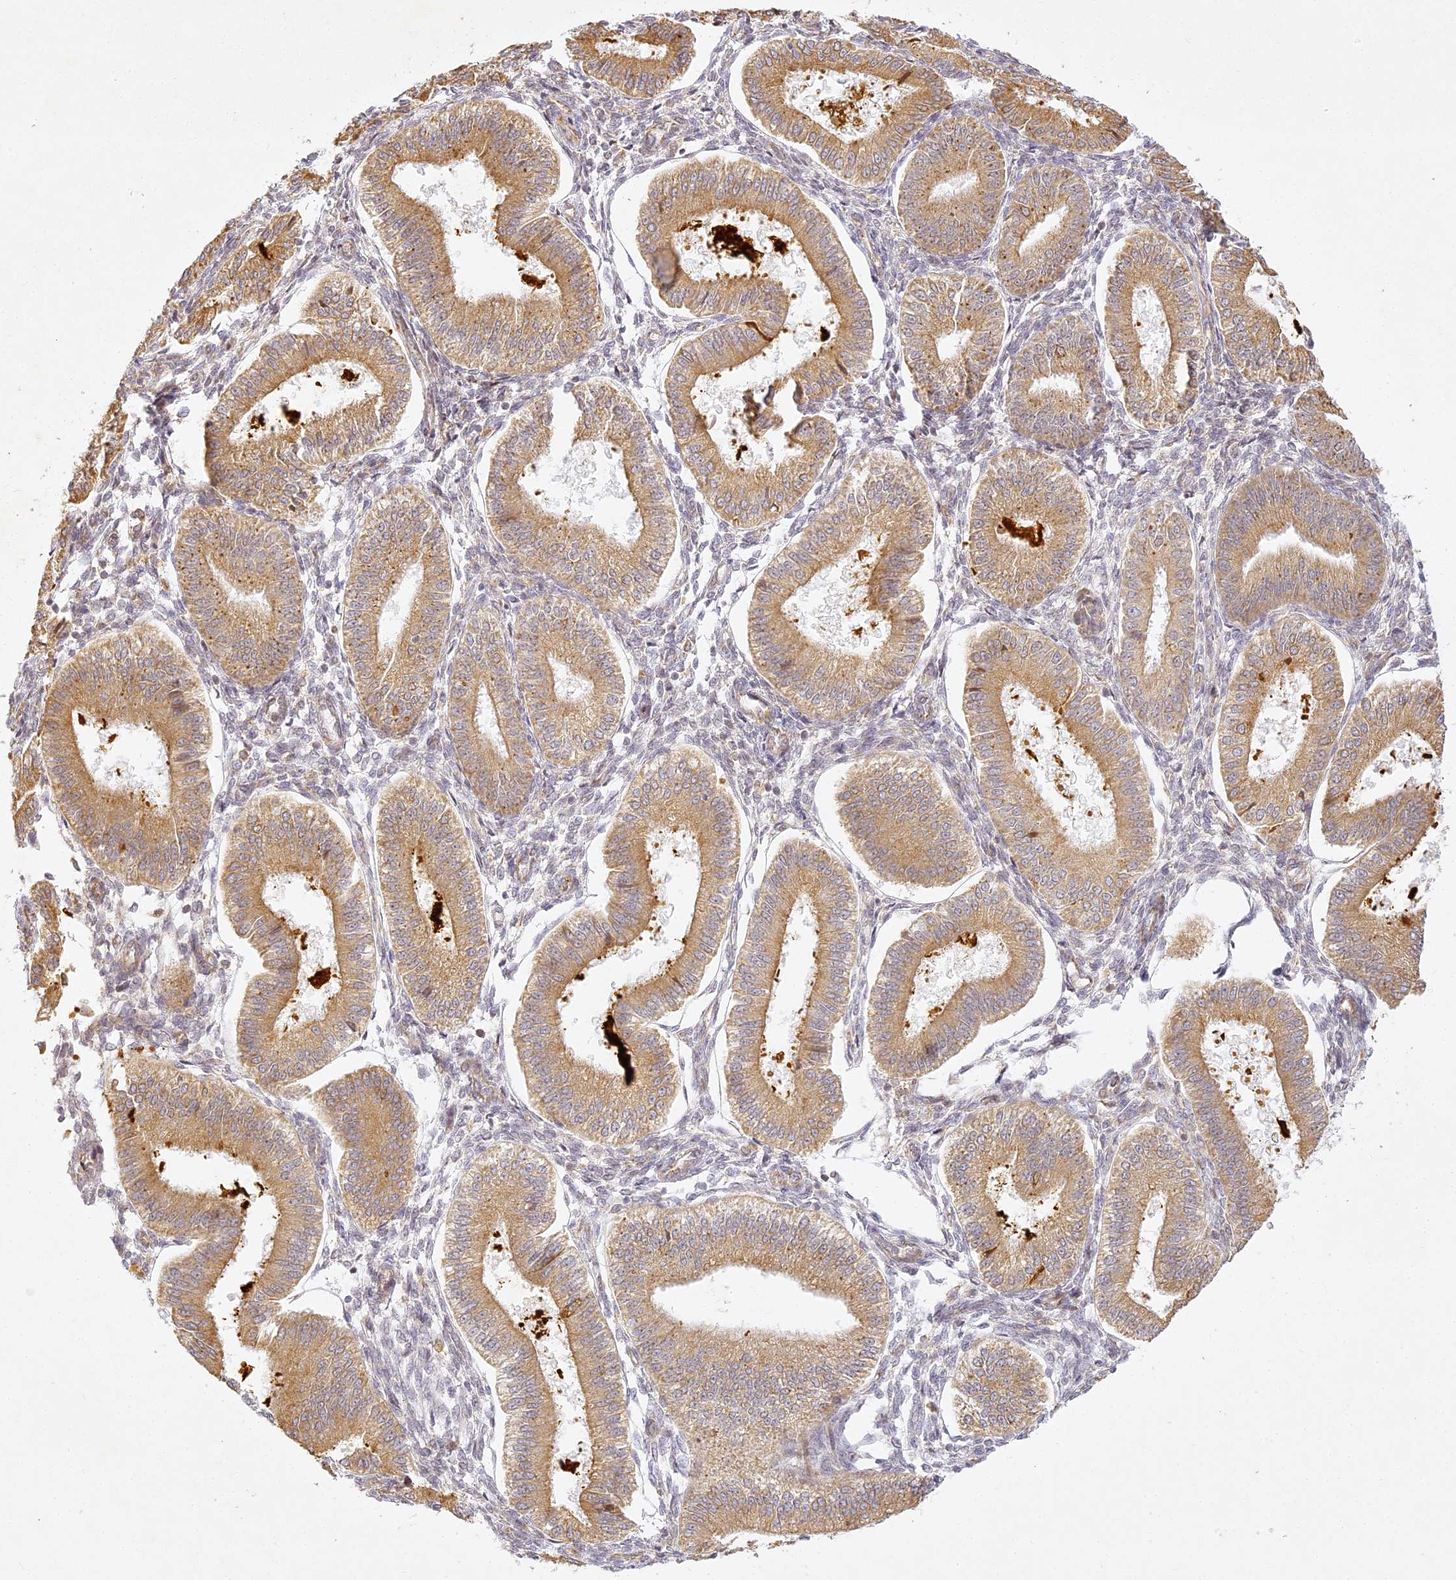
{"staining": {"intensity": "weak", "quantity": "<25%", "location": "cytoplasmic/membranous"}, "tissue": "endometrium", "cell_type": "Cells in endometrial stroma", "image_type": "normal", "snomed": [{"axis": "morphology", "description": "Normal tissue, NOS"}, {"axis": "topography", "description": "Endometrium"}], "caption": "Immunohistochemical staining of normal endometrium displays no significant positivity in cells in endometrial stroma.", "gene": "SLC30A5", "patient": {"sex": "female", "age": 39}}